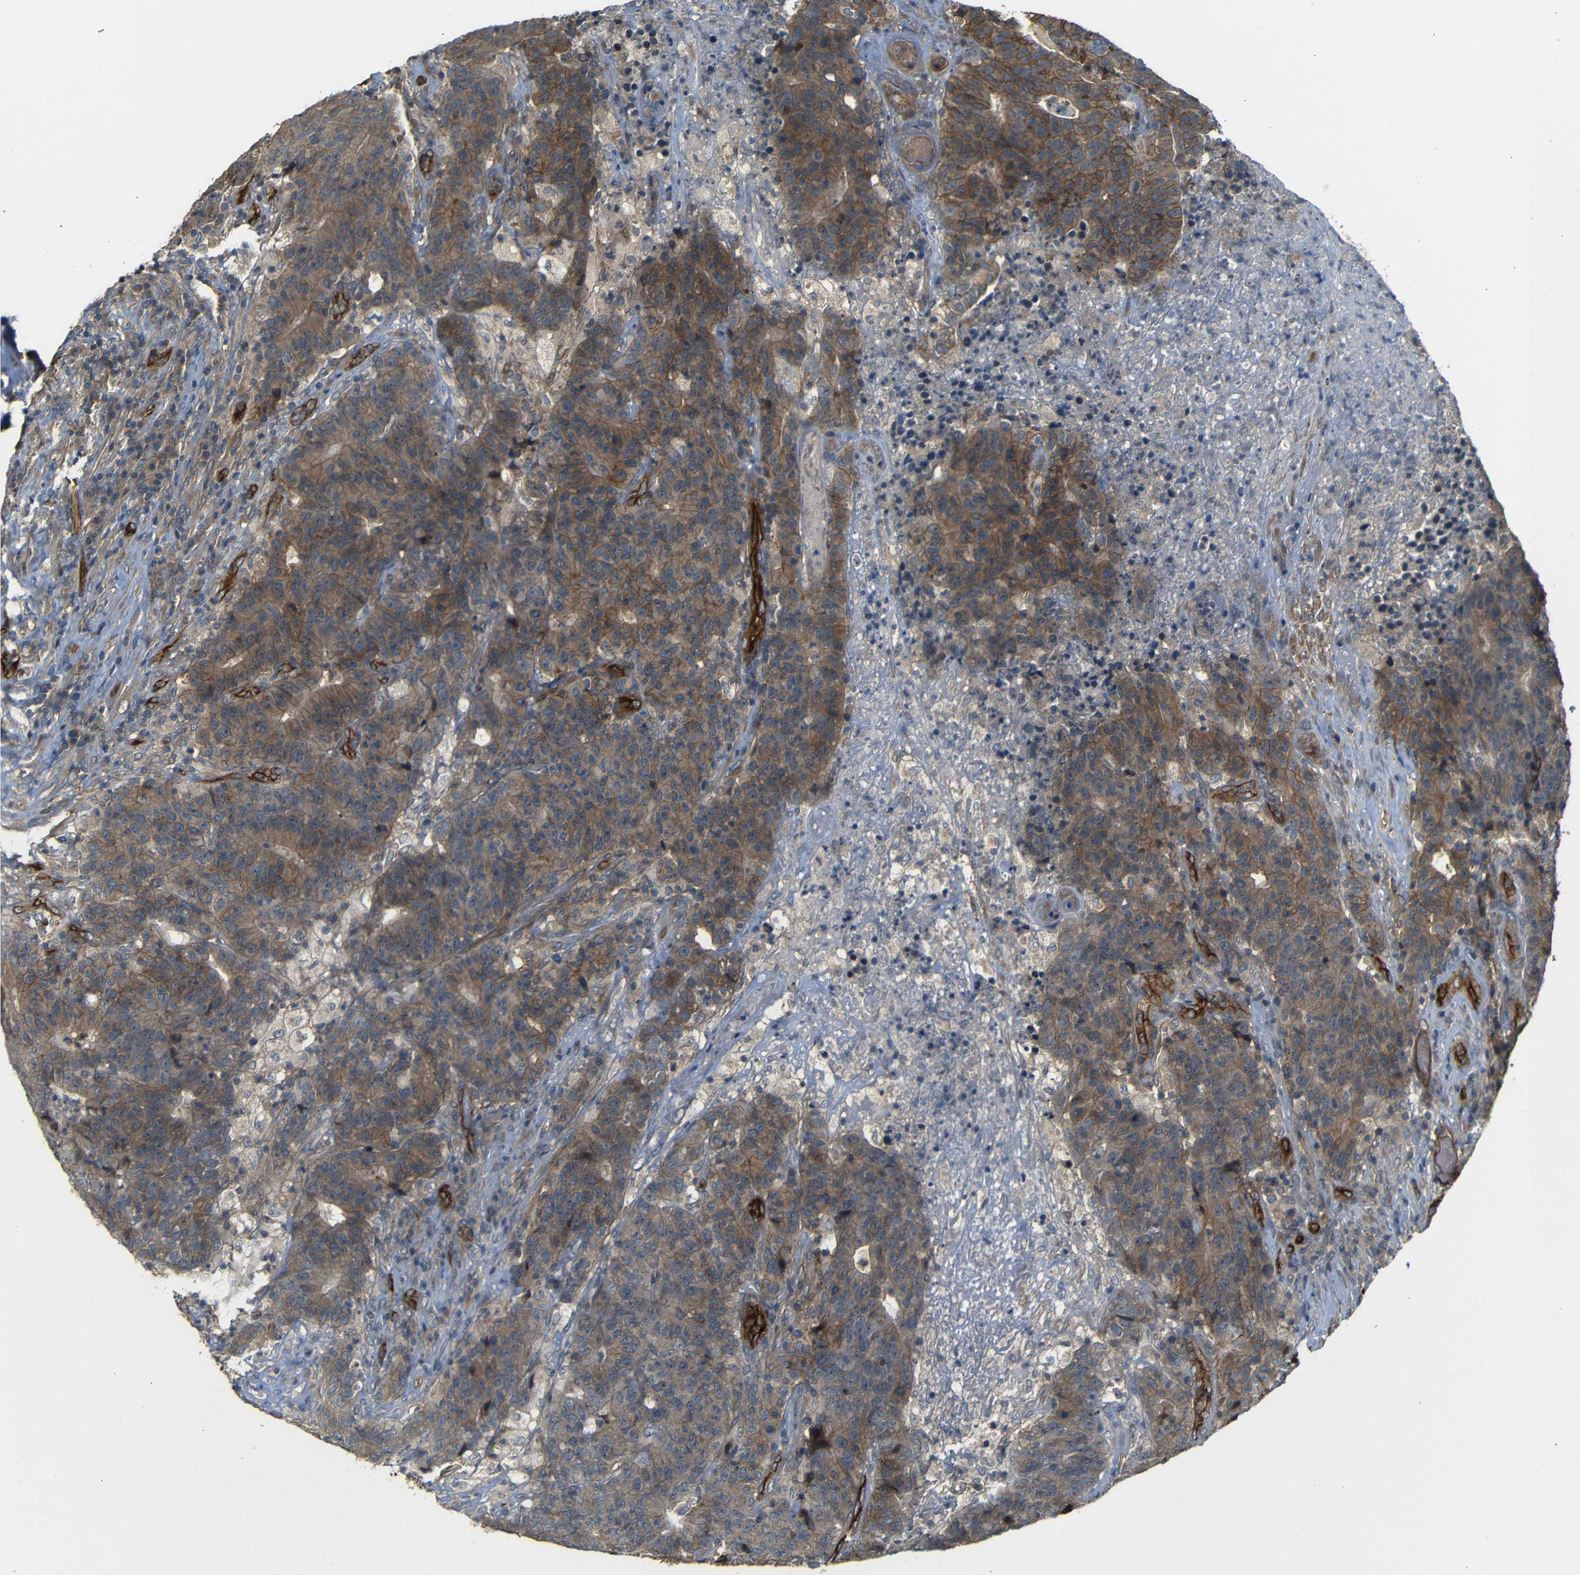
{"staining": {"intensity": "moderate", "quantity": ">75%", "location": "cytoplasmic/membranous"}, "tissue": "colorectal cancer", "cell_type": "Tumor cells", "image_type": "cancer", "snomed": [{"axis": "morphology", "description": "Normal tissue, NOS"}, {"axis": "morphology", "description": "Adenocarcinoma, NOS"}, {"axis": "topography", "description": "Colon"}], "caption": "Colorectal cancer stained for a protein (brown) demonstrates moderate cytoplasmic/membranous positive staining in about >75% of tumor cells.", "gene": "RELL1", "patient": {"sex": "female", "age": 75}}